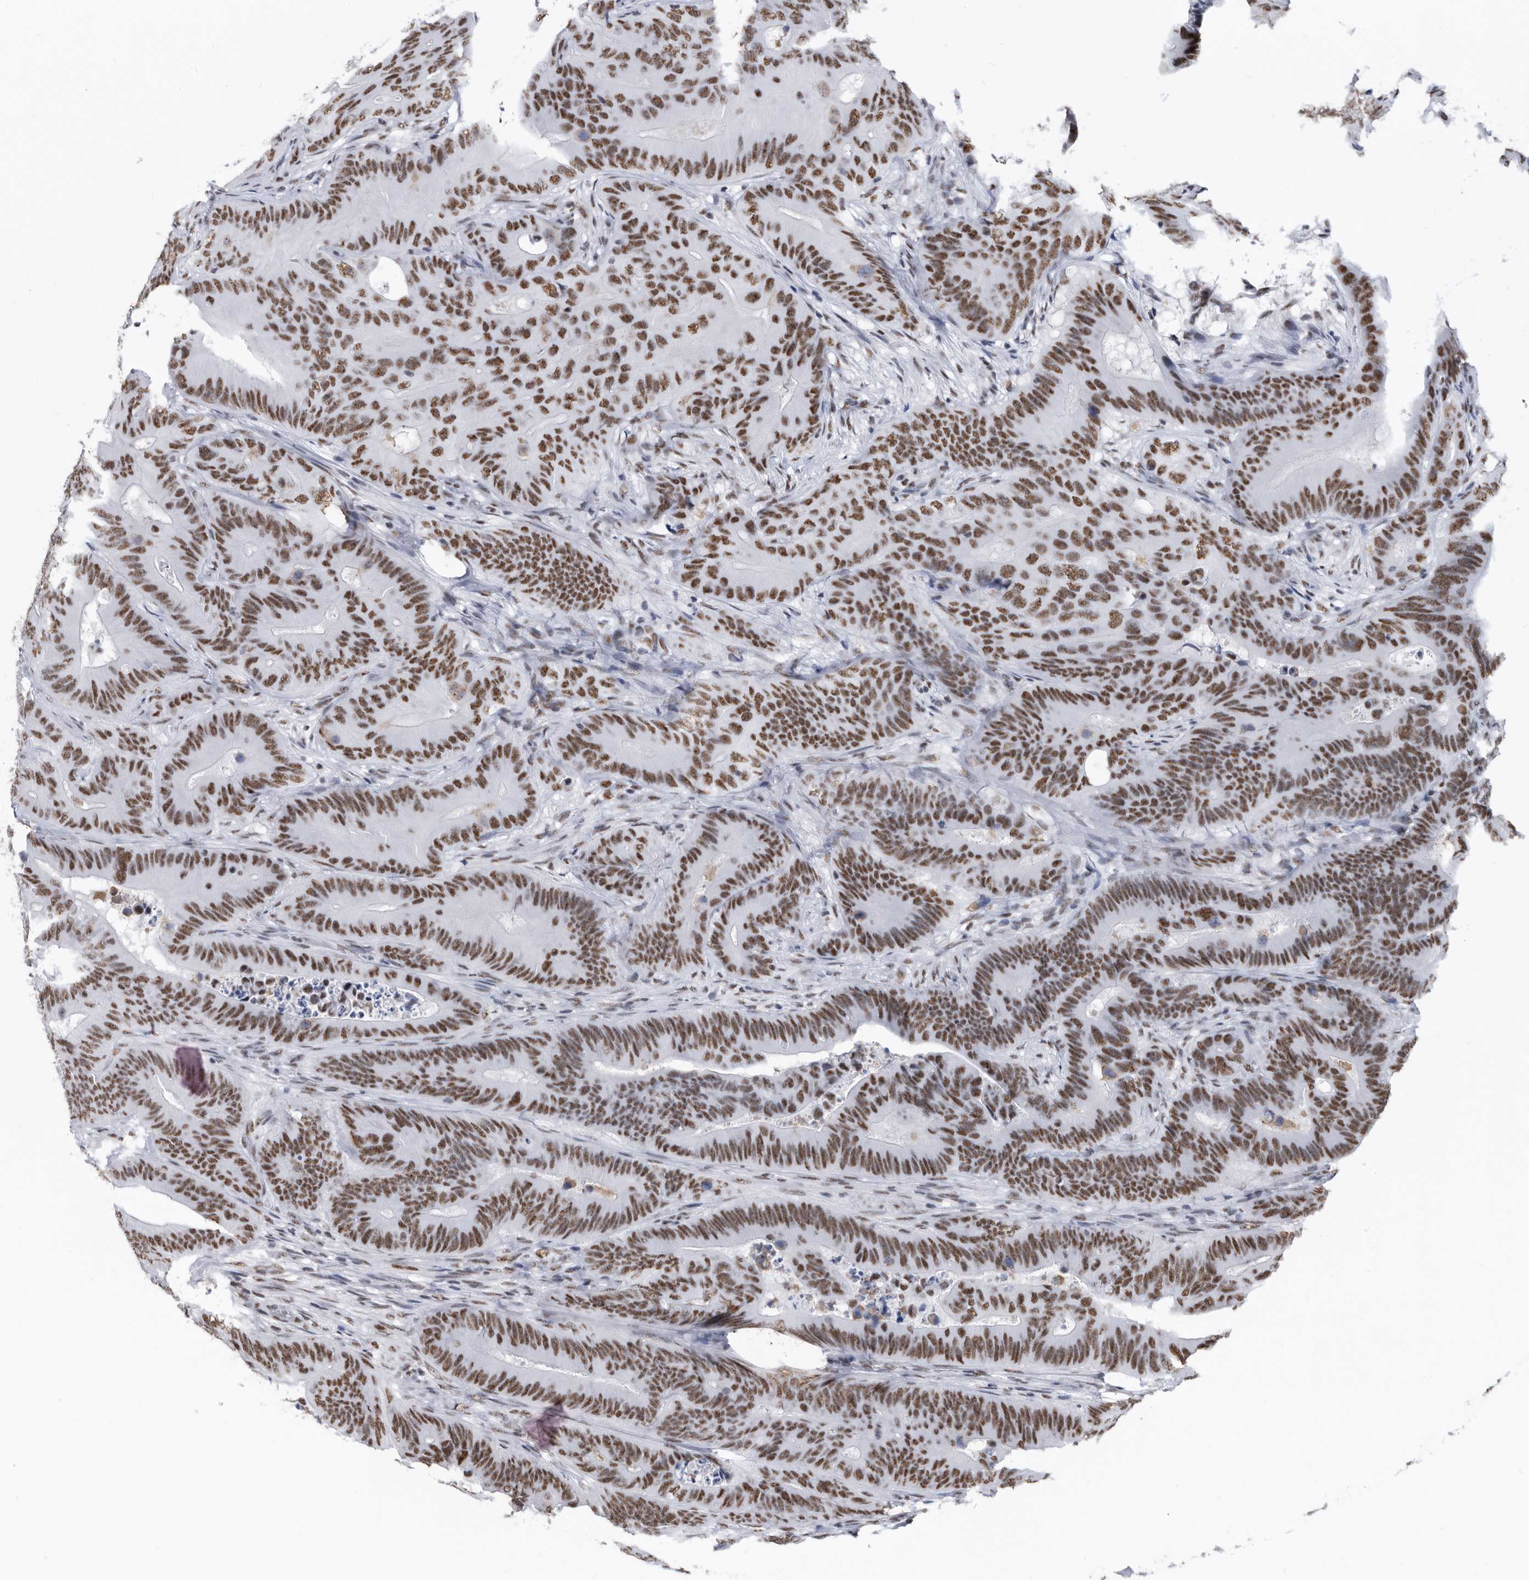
{"staining": {"intensity": "strong", "quantity": ">75%", "location": "nuclear"}, "tissue": "colorectal cancer", "cell_type": "Tumor cells", "image_type": "cancer", "snomed": [{"axis": "morphology", "description": "Adenocarcinoma, NOS"}, {"axis": "topography", "description": "Colon"}], "caption": "Immunohistochemical staining of colorectal cancer displays strong nuclear protein expression in approximately >75% of tumor cells.", "gene": "SF3A1", "patient": {"sex": "male", "age": 83}}